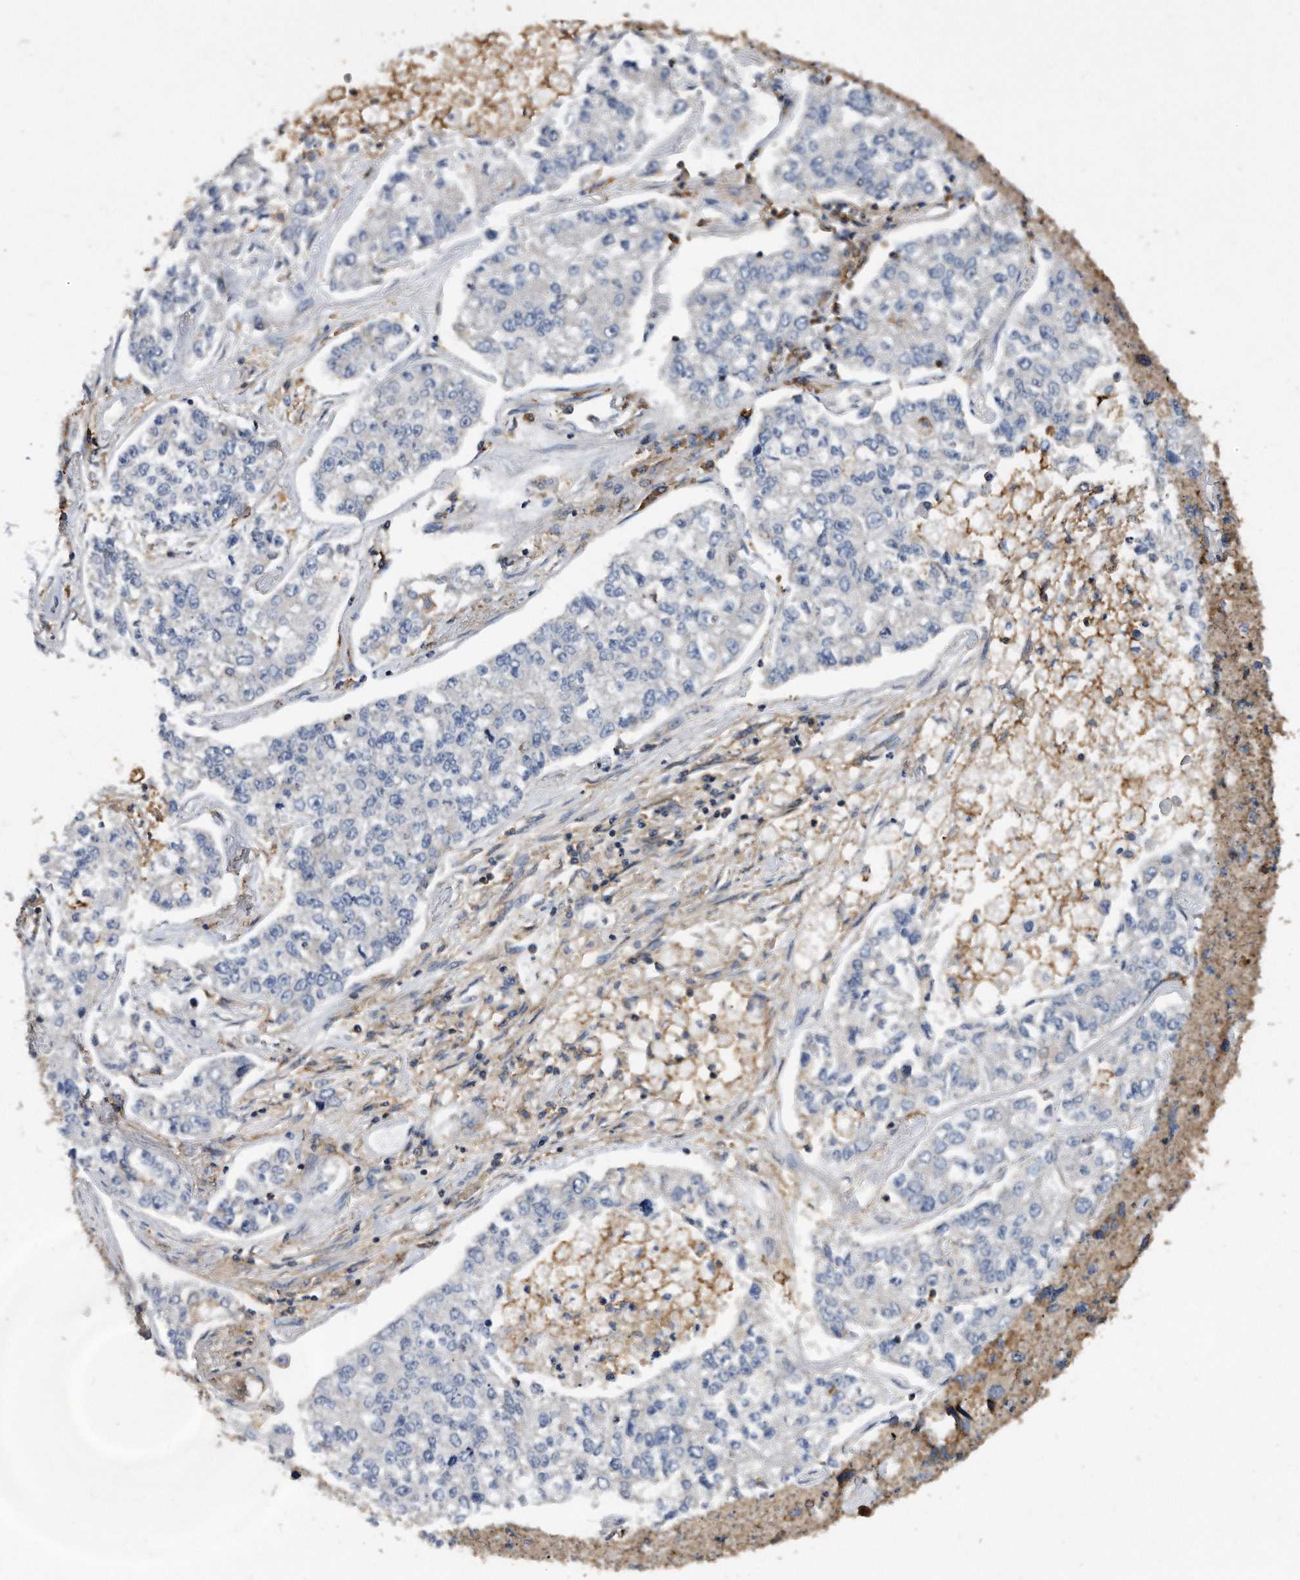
{"staining": {"intensity": "negative", "quantity": "none", "location": "none"}, "tissue": "lung cancer", "cell_type": "Tumor cells", "image_type": "cancer", "snomed": [{"axis": "morphology", "description": "Adenocarcinoma, NOS"}, {"axis": "topography", "description": "Lung"}], "caption": "High magnification brightfield microscopy of adenocarcinoma (lung) stained with DAB (3,3'-diaminobenzidine) (brown) and counterstained with hematoxylin (blue): tumor cells show no significant expression.", "gene": "ATG5", "patient": {"sex": "male", "age": 49}}